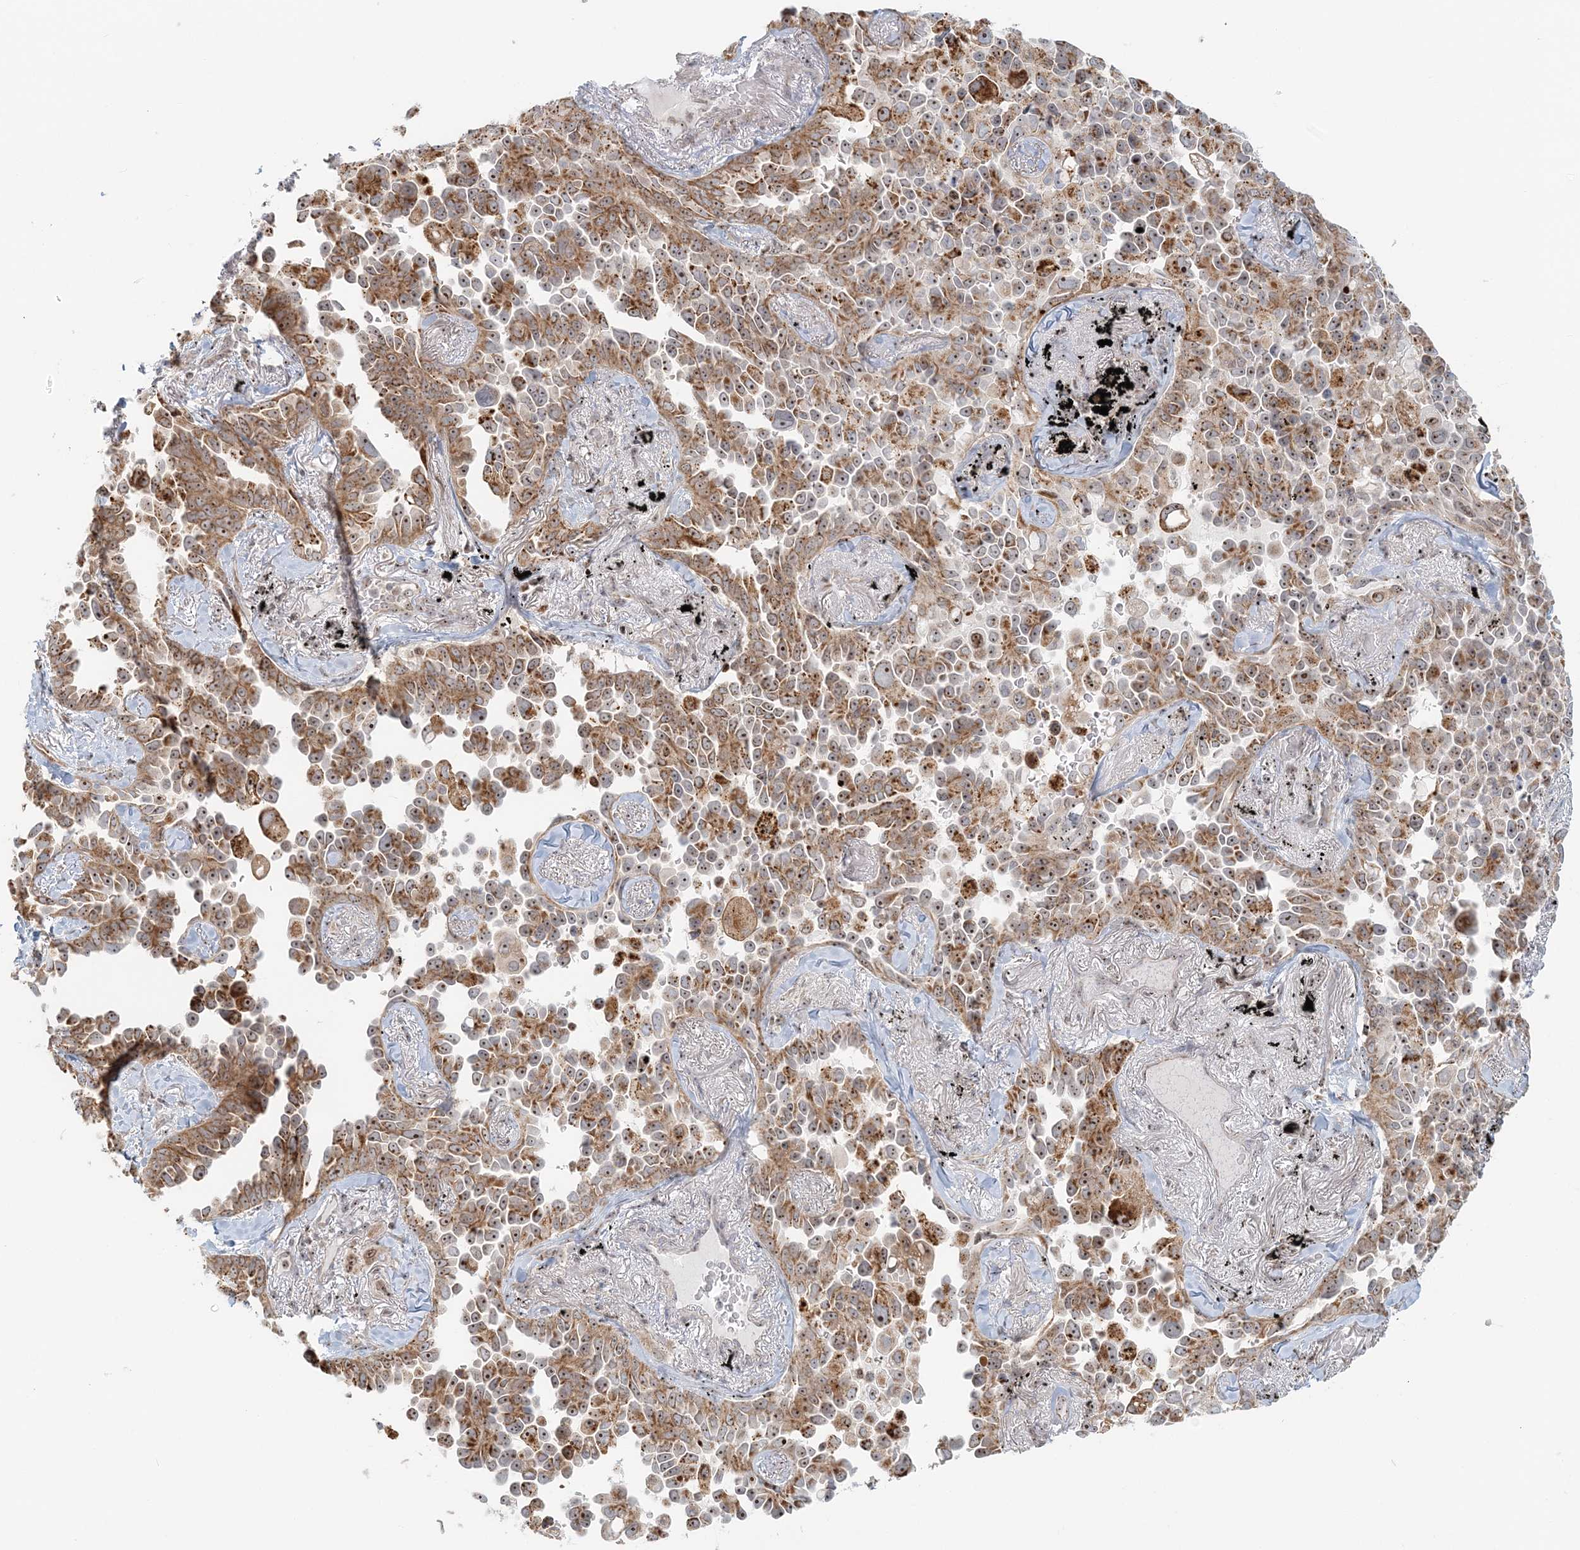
{"staining": {"intensity": "strong", "quantity": ">75%", "location": "cytoplasmic/membranous,nuclear"}, "tissue": "lung cancer", "cell_type": "Tumor cells", "image_type": "cancer", "snomed": [{"axis": "morphology", "description": "Adenocarcinoma, NOS"}, {"axis": "topography", "description": "Lung"}], "caption": "DAB (3,3'-diaminobenzidine) immunohistochemical staining of human lung cancer (adenocarcinoma) reveals strong cytoplasmic/membranous and nuclear protein positivity in about >75% of tumor cells.", "gene": "UBE2F", "patient": {"sex": "female", "age": 67}}